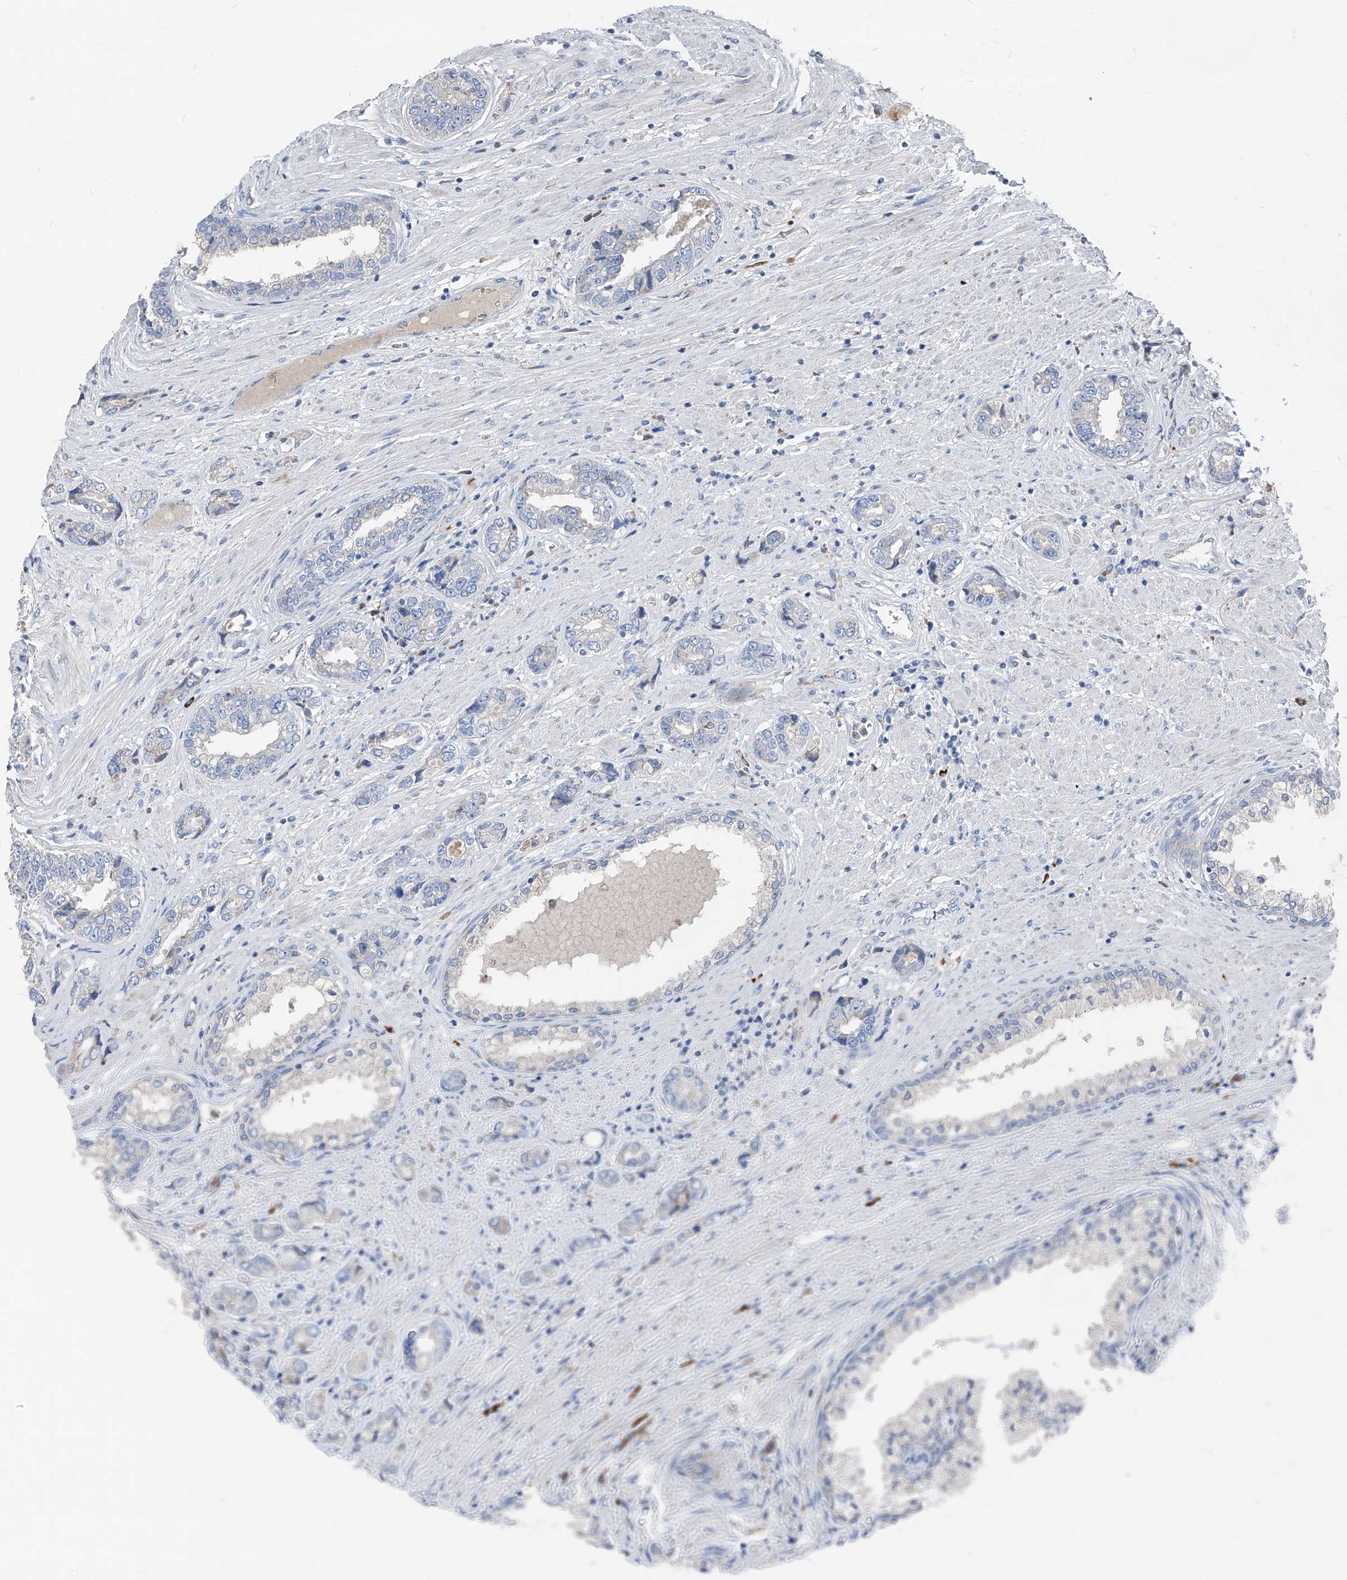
{"staining": {"intensity": "negative", "quantity": "none", "location": "none"}, "tissue": "prostate cancer", "cell_type": "Tumor cells", "image_type": "cancer", "snomed": [{"axis": "morphology", "description": "Adenocarcinoma, High grade"}, {"axis": "topography", "description": "Prostate"}], "caption": "High-grade adenocarcinoma (prostate) was stained to show a protein in brown. There is no significant staining in tumor cells. (DAB IHC, high magnification).", "gene": "IFI27", "patient": {"sex": "male", "age": 61}}